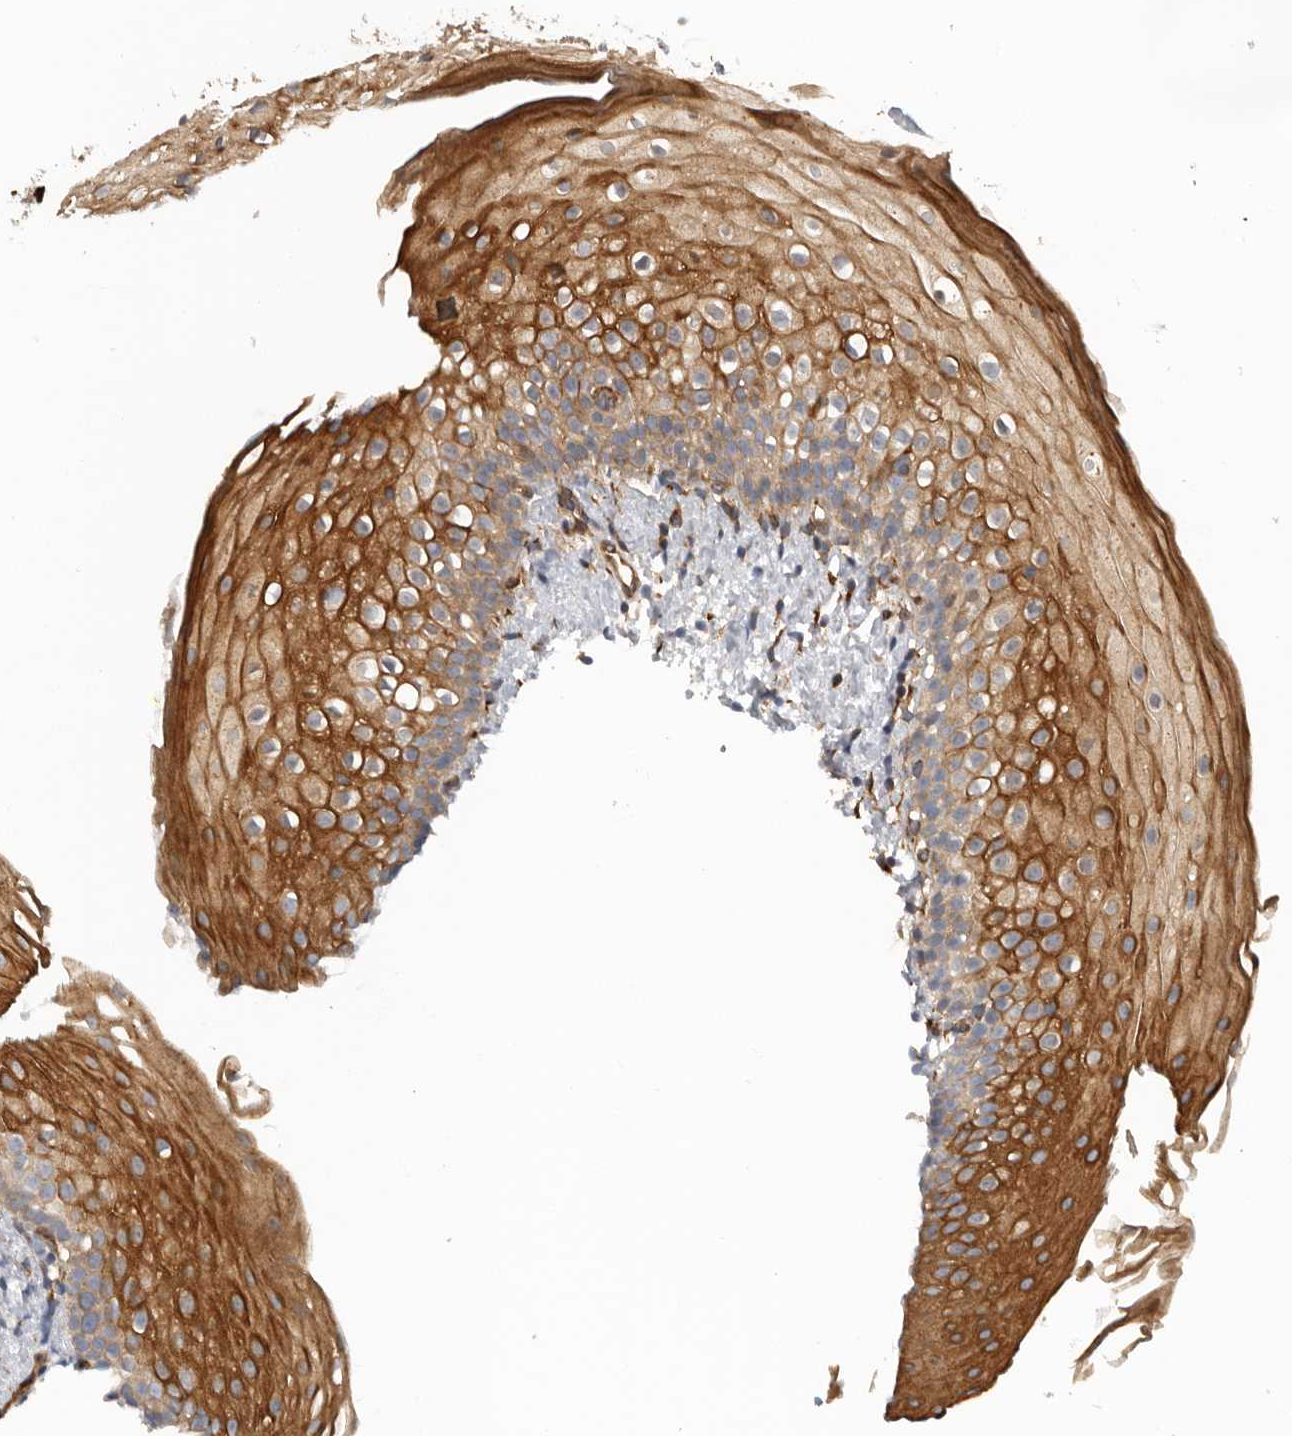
{"staining": {"intensity": "moderate", "quantity": ">75%", "location": "cytoplasmic/membranous"}, "tissue": "oral mucosa", "cell_type": "Squamous epithelial cells", "image_type": "normal", "snomed": [{"axis": "morphology", "description": "Normal tissue, NOS"}, {"axis": "topography", "description": "Oral tissue"}], "caption": "The photomicrograph exhibits immunohistochemical staining of normal oral mucosa. There is moderate cytoplasmic/membranous expression is present in about >75% of squamous epithelial cells. (DAB (3,3'-diaminobenzidine) IHC with brightfield microscopy, high magnification).", "gene": "CEP350", "patient": {"sex": "male", "age": 28}}